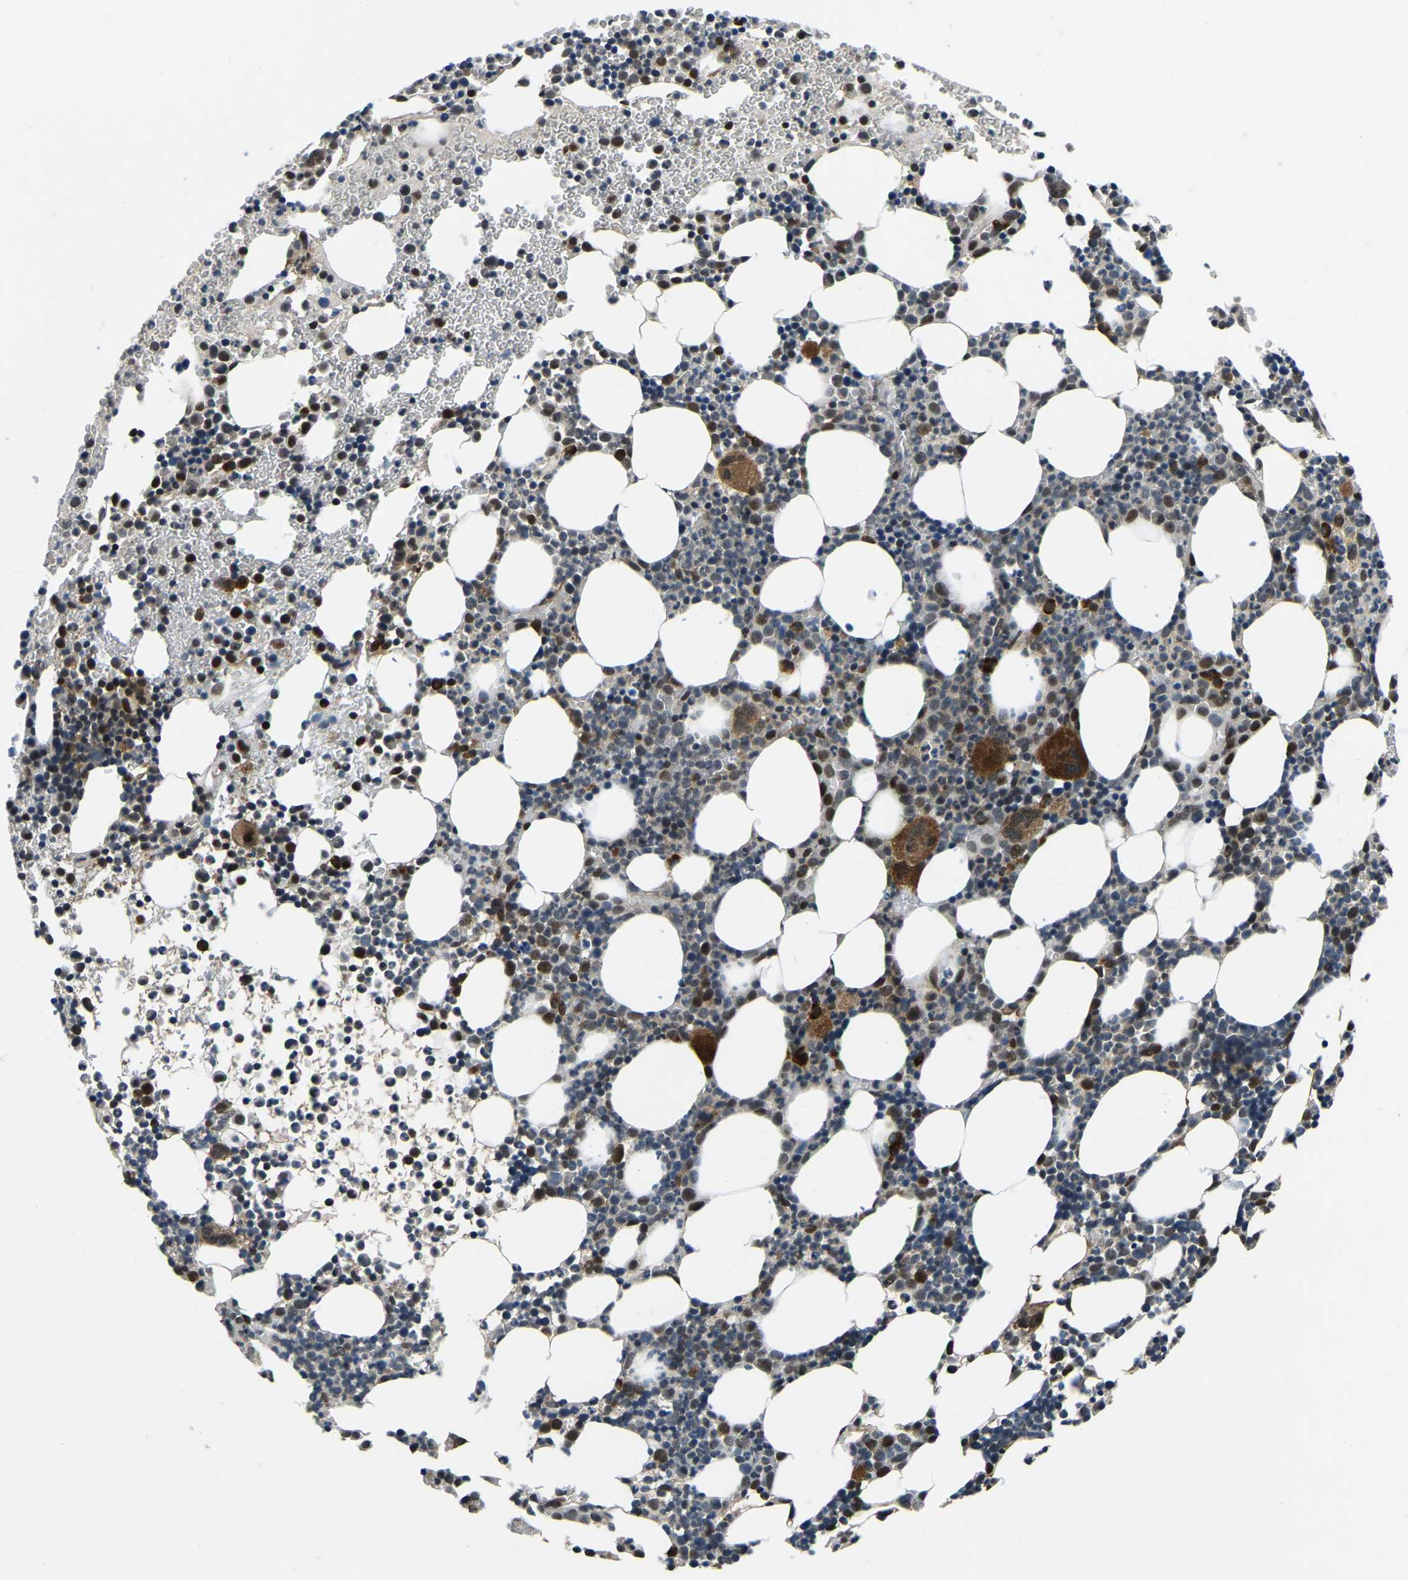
{"staining": {"intensity": "strong", "quantity": "<25%", "location": "cytoplasmic/membranous,nuclear"}, "tissue": "bone marrow", "cell_type": "Hematopoietic cells", "image_type": "normal", "snomed": [{"axis": "morphology", "description": "Normal tissue, NOS"}, {"axis": "morphology", "description": "Inflammation, NOS"}, {"axis": "topography", "description": "Bone marrow"}], "caption": "Brown immunohistochemical staining in benign human bone marrow displays strong cytoplasmic/membranous,nuclear positivity in about <25% of hematopoietic cells. Ihc stains the protein in brown and the nuclei are stained blue.", "gene": "ING2", "patient": {"sex": "female", "age": 67}}